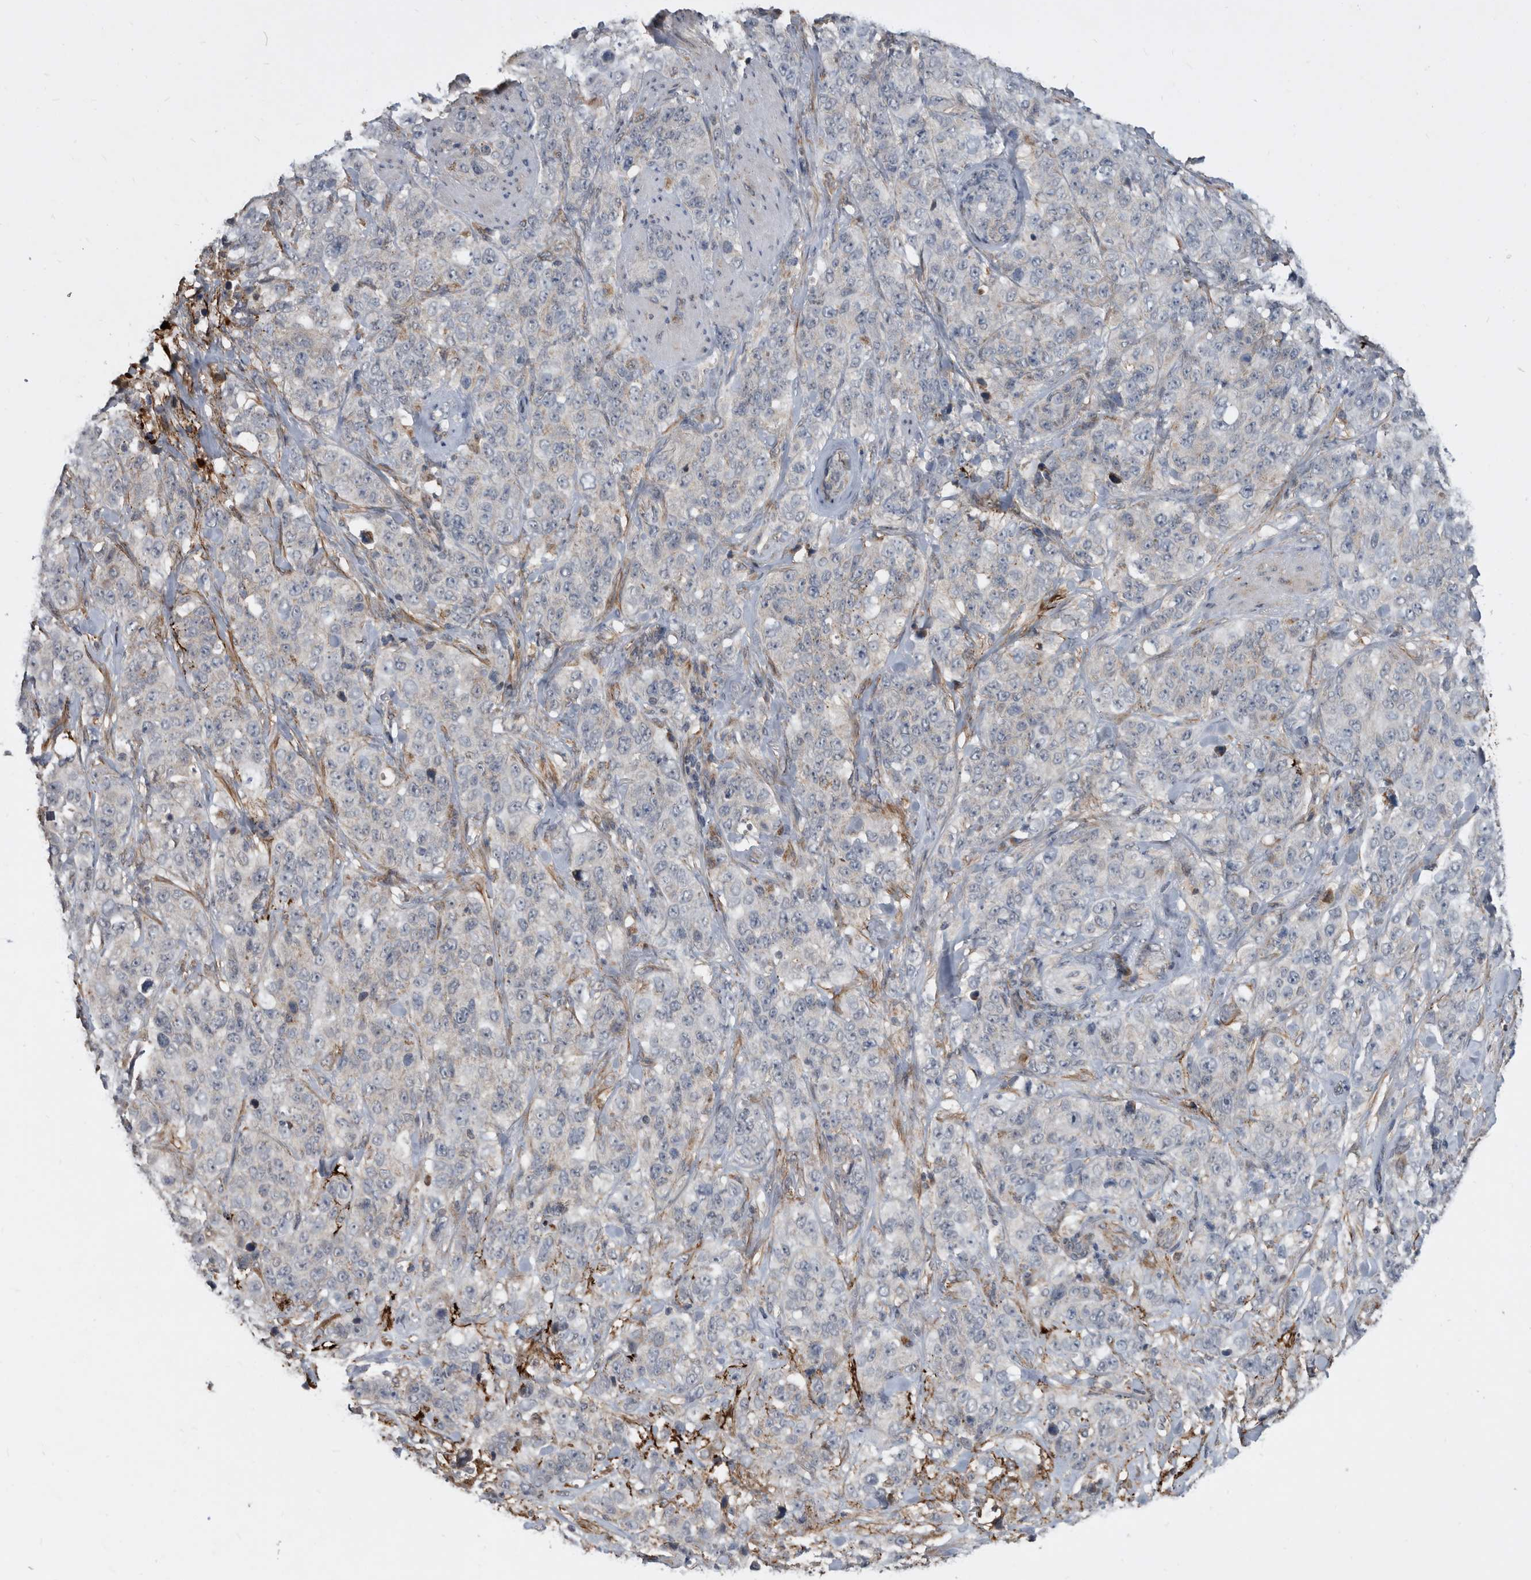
{"staining": {"intensity": "negative", "quantity": "none", "location": "none"}, "tissue": "stomach cancer", "cell_type": "Tumor cells", "image_type": "cancer", "snomed": [{"axis": "morphology", "description": "Adenocarcinoma, NOS"}, {"axis": "topography", "description": "Stomach"}], "caption": "High magnification brightfield microscopy of stomach adenocarcinoma stained with DAB (3,3'-diaminobenzidine) (brown) and counterstained with hematoxylin (blue): tumor cells show no significant staining.", "gene": "PI15", "patient": {"sex": "male", "age": 48}}